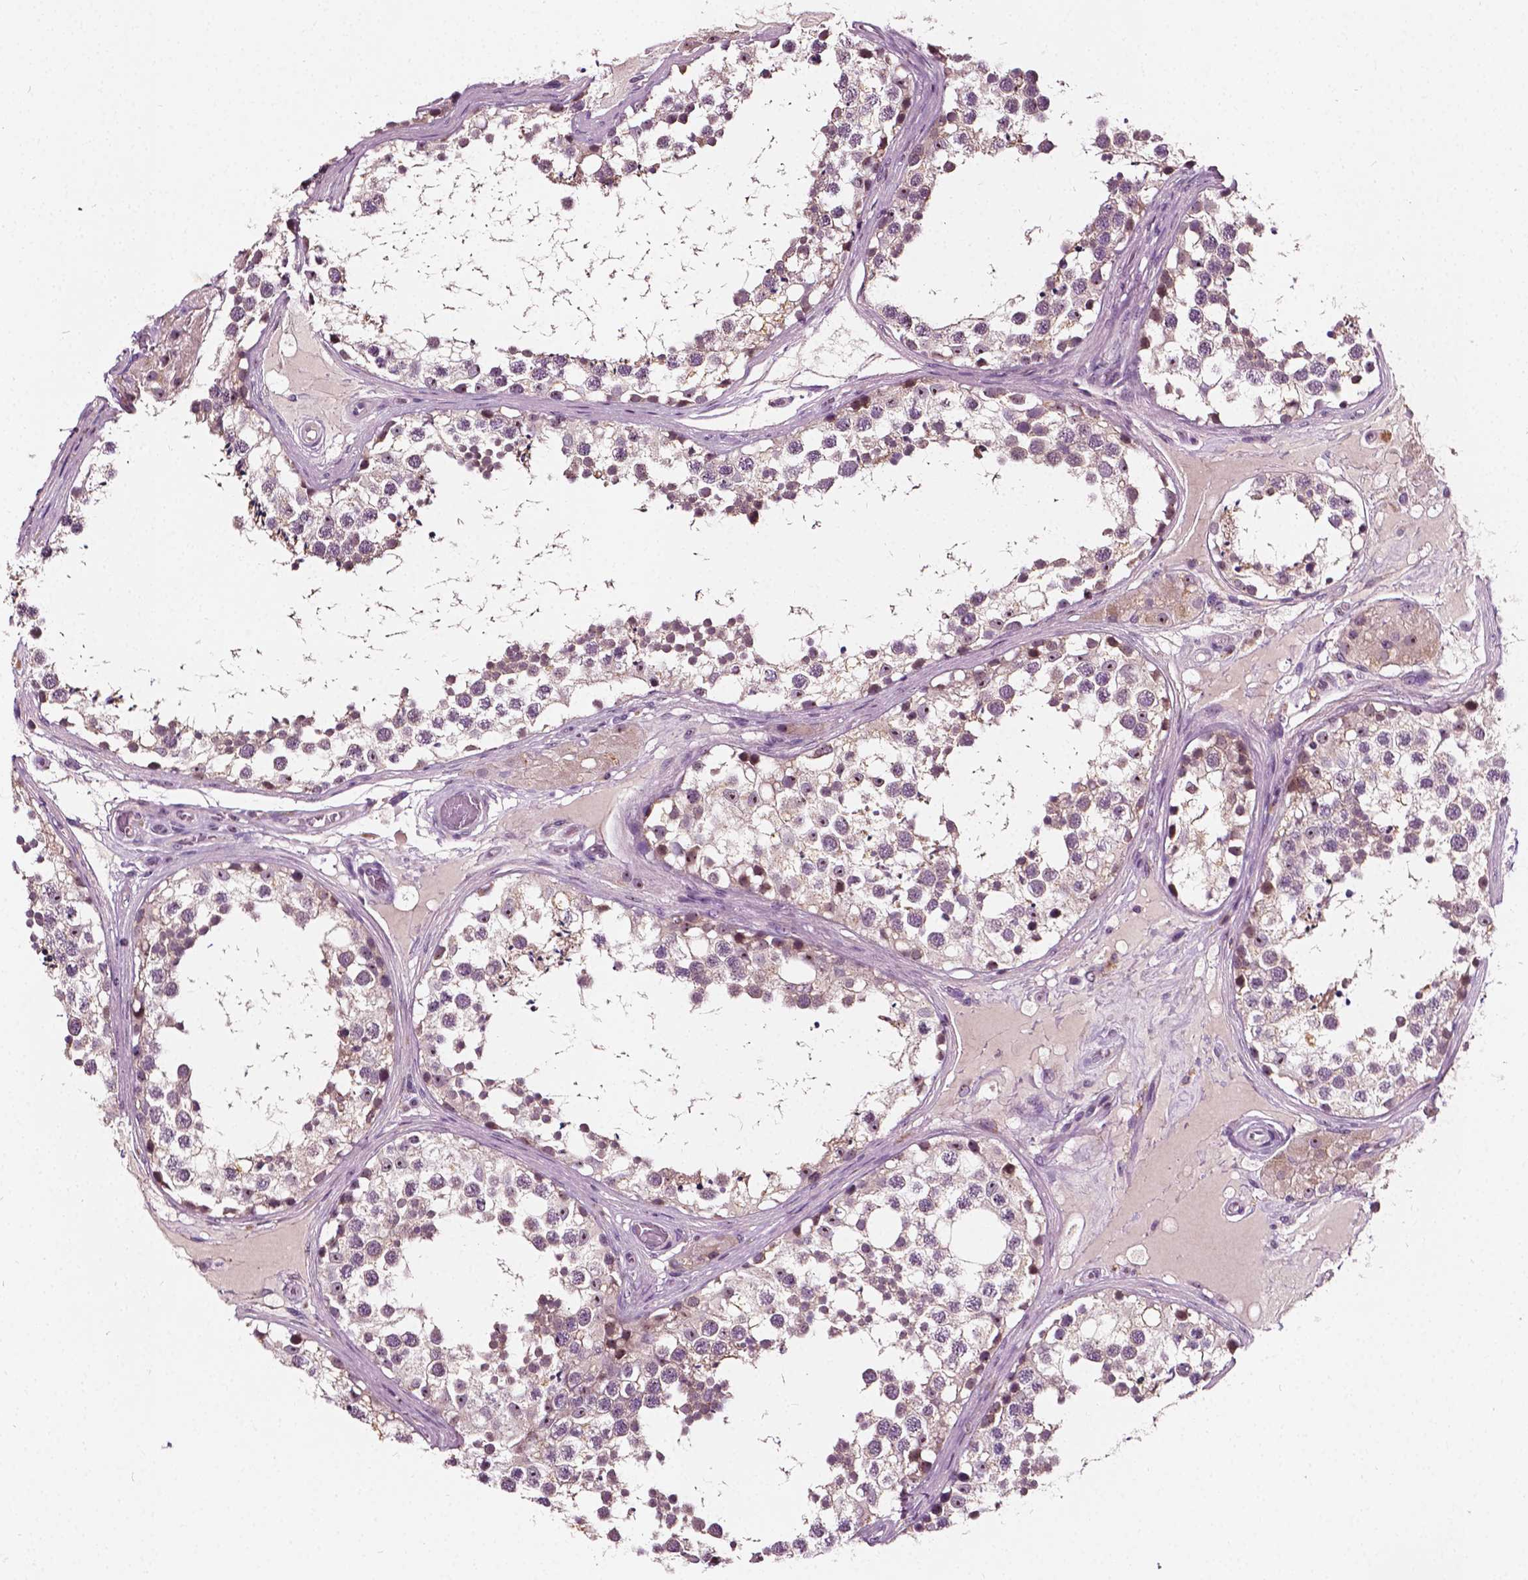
{"staining": {"intensity": "moderate", "quantity": "25%-75%", "location": "nuclear"}, "tissue": "testis", "cell_type": "Cells in seminiferous ducts", "image_type": "normal", "snomed": [{"axis": "morphology", "description": "Normal tissue, NOS"}, {"axis": "morphology", "description": "Seminoma, NOS"}, {"axis": "topography", "description": "Testis"}], "caption": "Testis was stained to show a protein in brown. There is medium levels of moderate nuclear expression in about 25%-75% of cells in seminiferous ducts. The staining is performed using DAB (3,3'-diaminobenzidine) brown chromogen to label protein expression. The nuclei are counter-stained blue using hematoxylin.", "gene": "ODF3L2", "patient": {"sex": "male", "age": 65}}